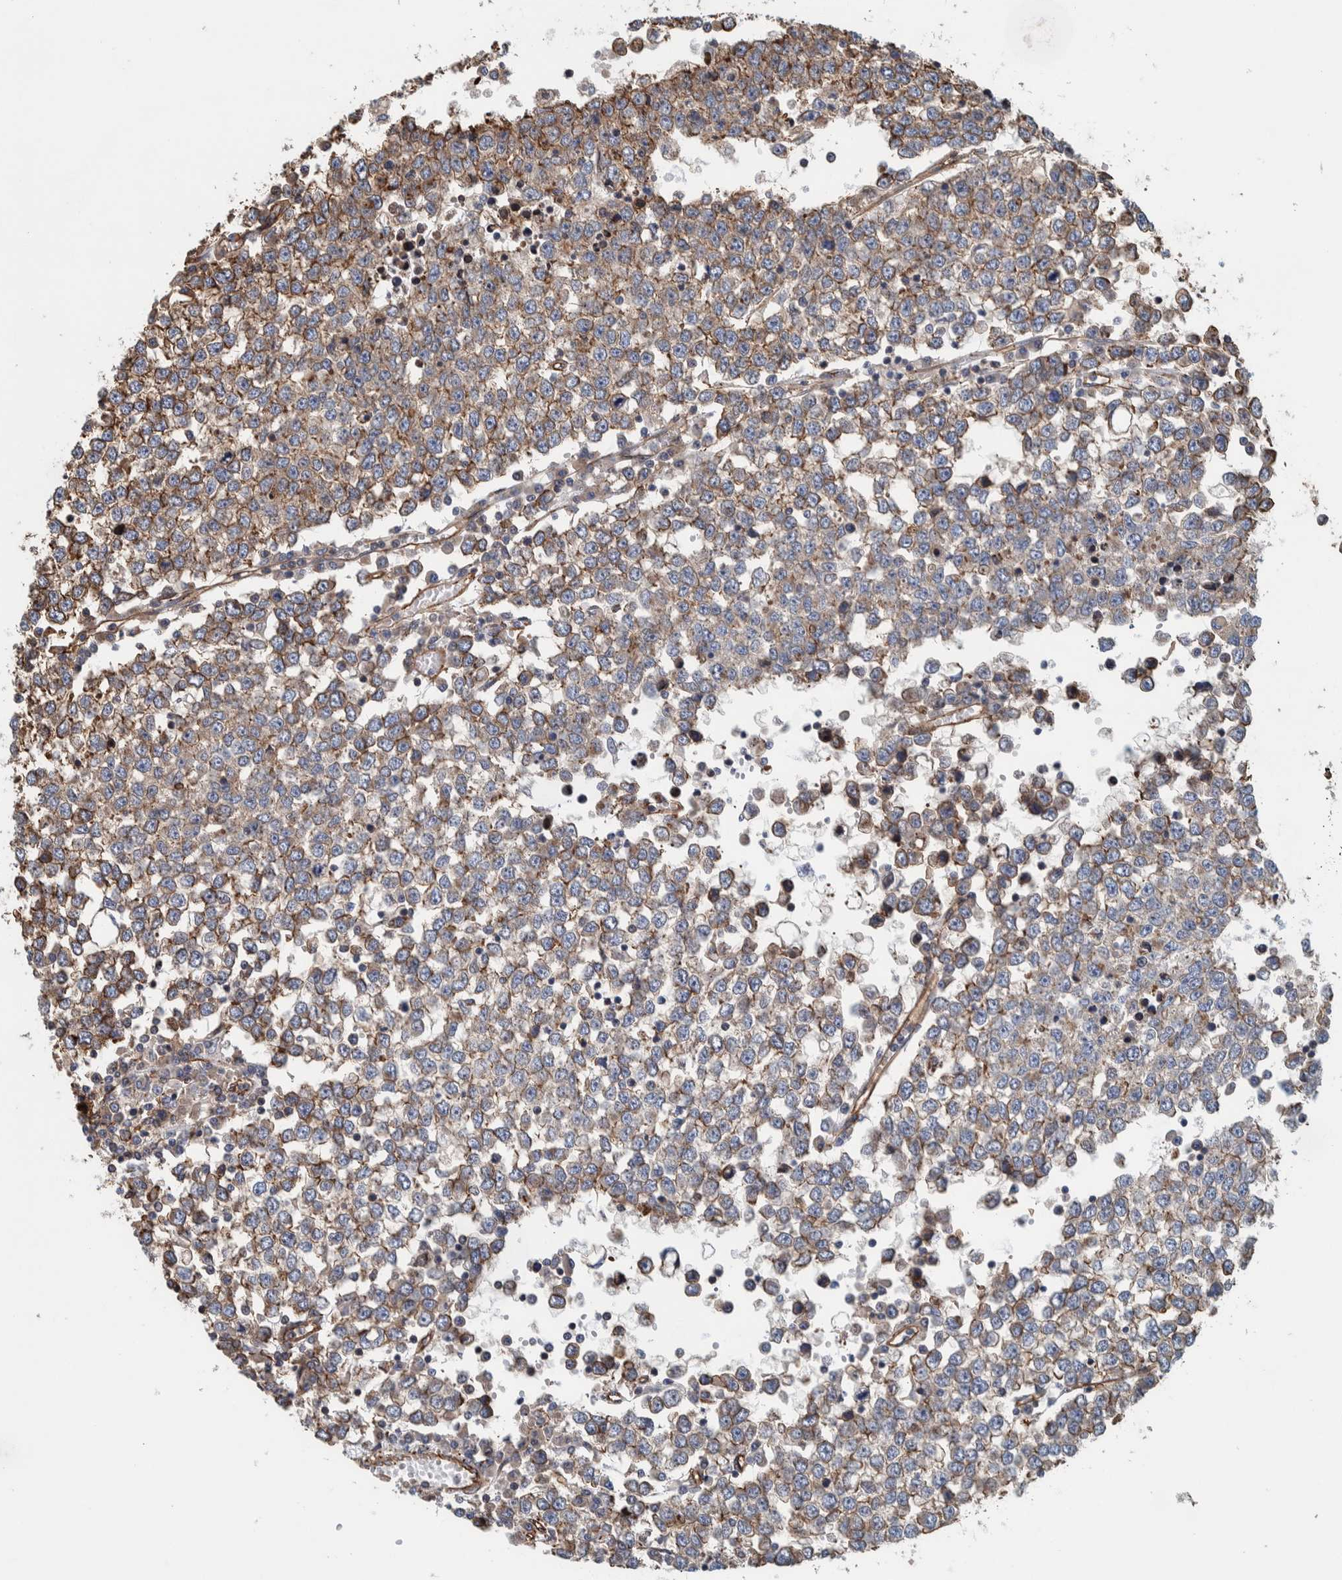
{"staining": {"intensity": "weak", "quantity": "<25%", "location": "cytoplasmic/membranous"}, "tissue": "testis cancer", "cell_type": "Tumor cells", "image_type": "cancer", "snomed": [{"axis": "morphology", "description": "Seminoma, NOS"}, {"axis": "topography", "description": "Testis"}], "caption": "This micrograph is of testis cancer (seminoma) stained with immunohistochemistry to label a protein in brown with the nuclei are counter-stained blue. There is no positivity in tumor cells.", "gene": "PKD1L1", "patient": {"sex": "male", "age": 65}}